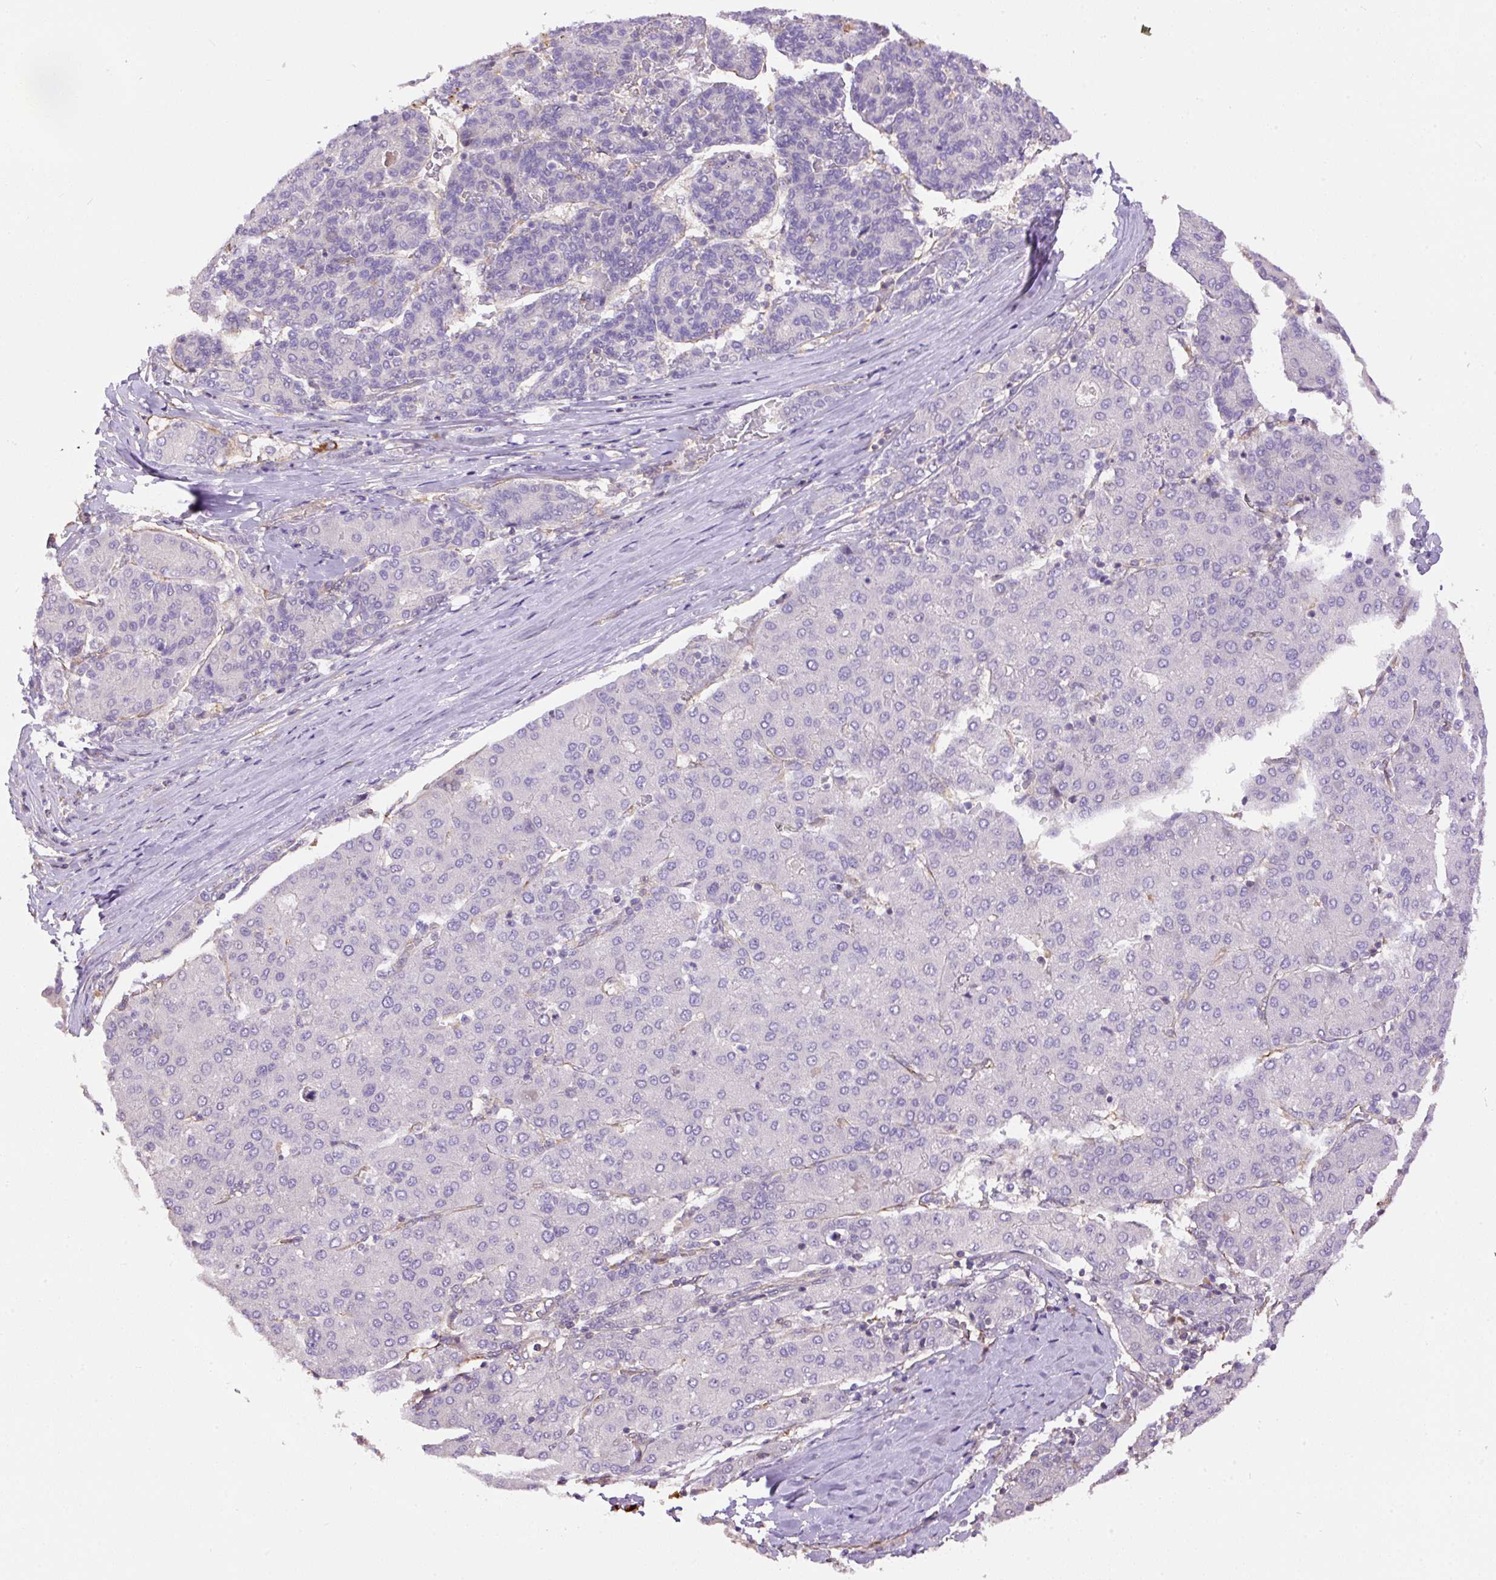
{"staining": {"intensity": "negative", "quantity": "none", "location": "none"}, "tissue": "liver cancer", "cell_type": "Tumor cells", "image_type": "cancer", "snomed": [{"axis": "morphology", "description": "Carcinoma, Hepatocellular, NOS"}, {"axis": "topography", "description": "Liver"}], "caption": "DAB (3,3'-diaminobenzidine) immunohistochemical staining of liver cancer reveals no significant positivity in tumor cells. (Stains: DAB (3,3'-diaminobenzidine) immunohistochemistry (IHC) with hematoxylin counter stain, Microscopy: brightfield microscopy at high magnification).", "gene": "PPME1", "patient": {"sex": "male", "age": 65}}